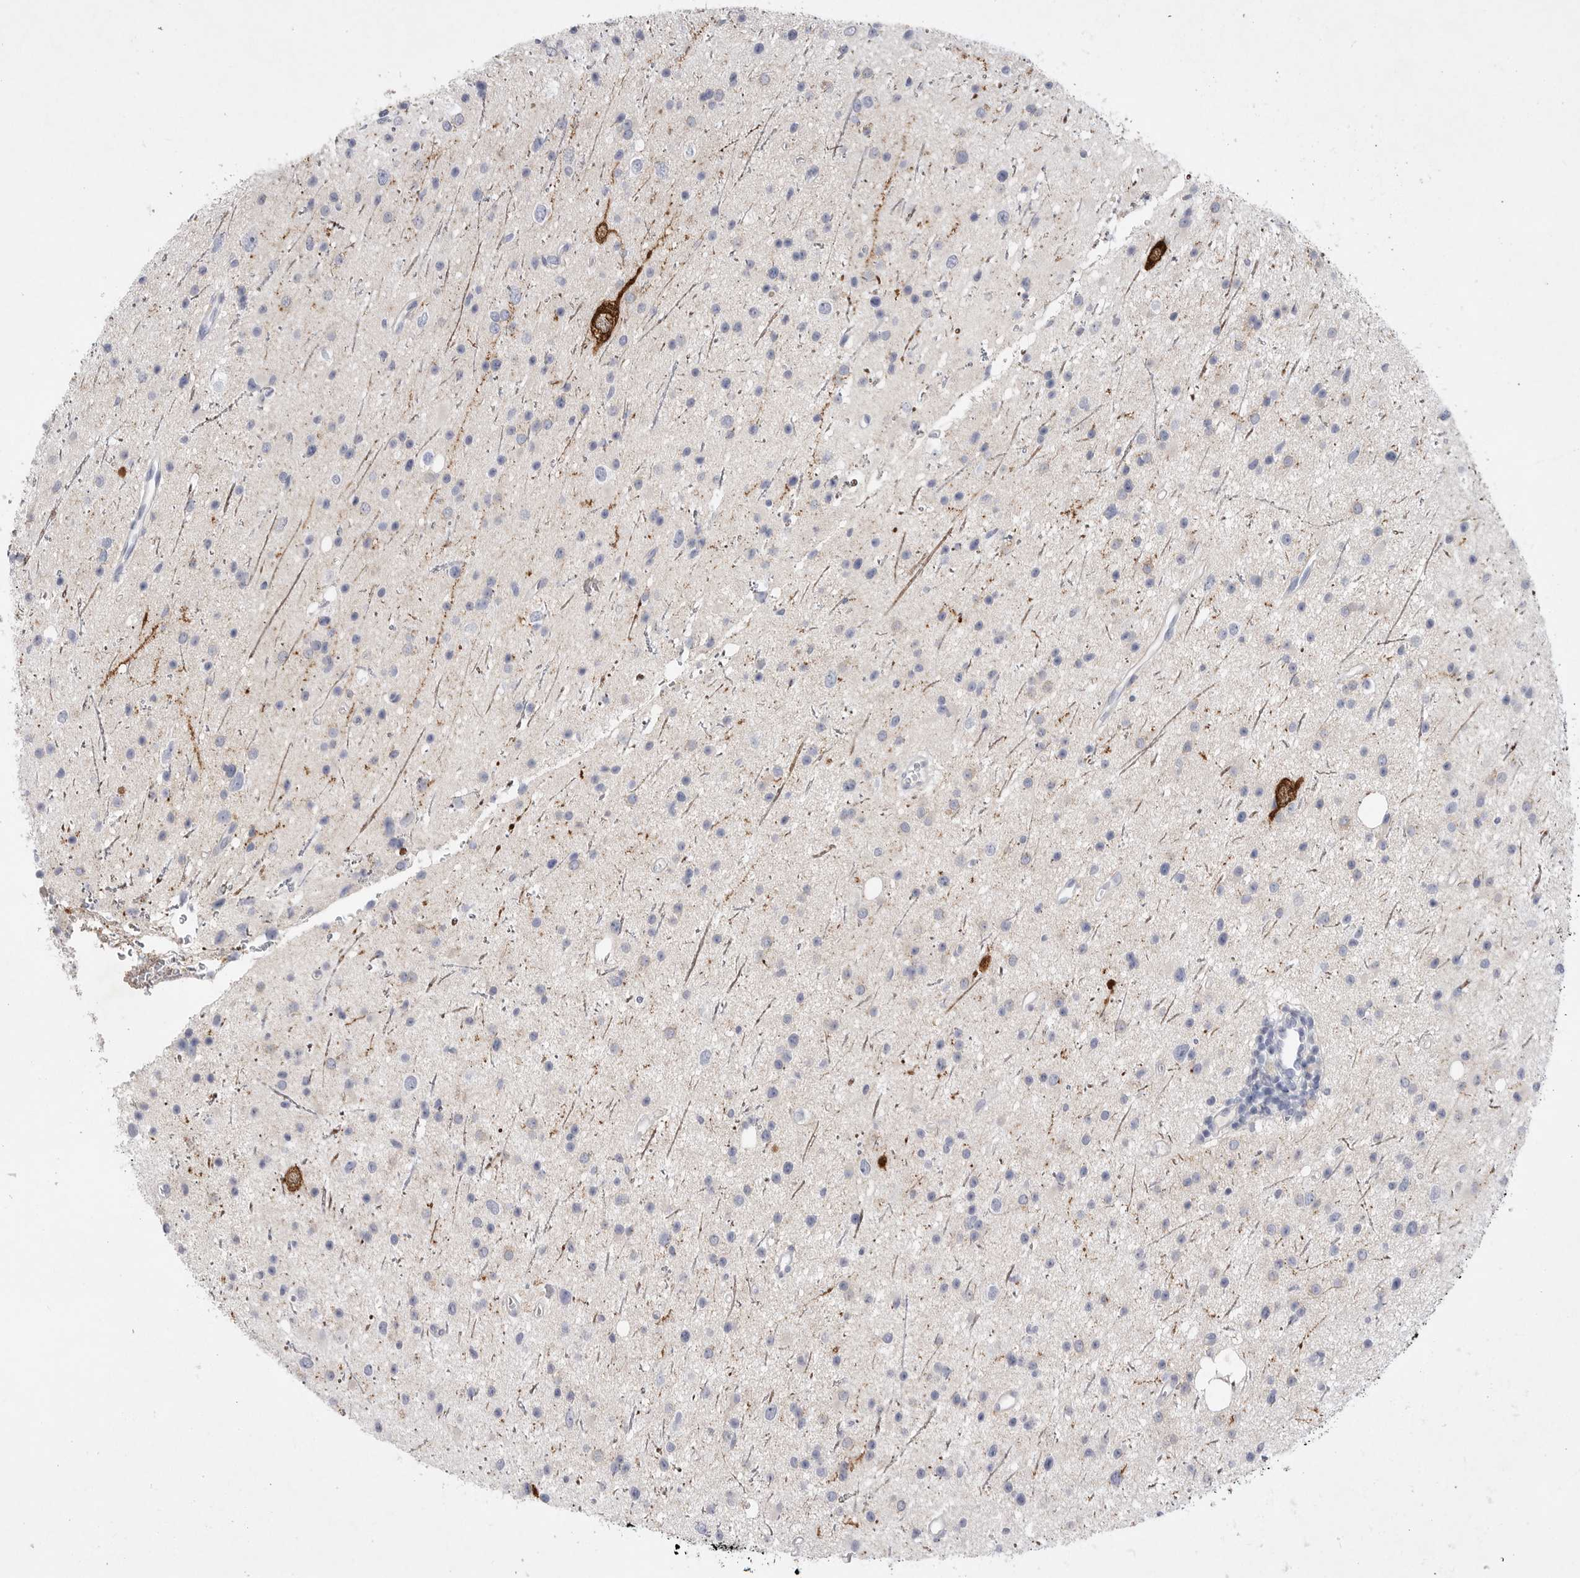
{"staining": {"intensity": "negative", "quantity": "none", "location": "none"}, "tissue": "glioma", "cell_type": "Tumor cells", "image_type": "cancer", "snomed": [{"axis": "morphology", "description": "Glioma, malignant, Low grade"}, {"axis": "topography", "description": "Cerebral cortex"}], "caption": "This is an immunohistochemistry image of human glioma. There is no positivity in tumor cells.", "gene": "CAMK2B", "patient": {"sex": "female", "age": 39}}